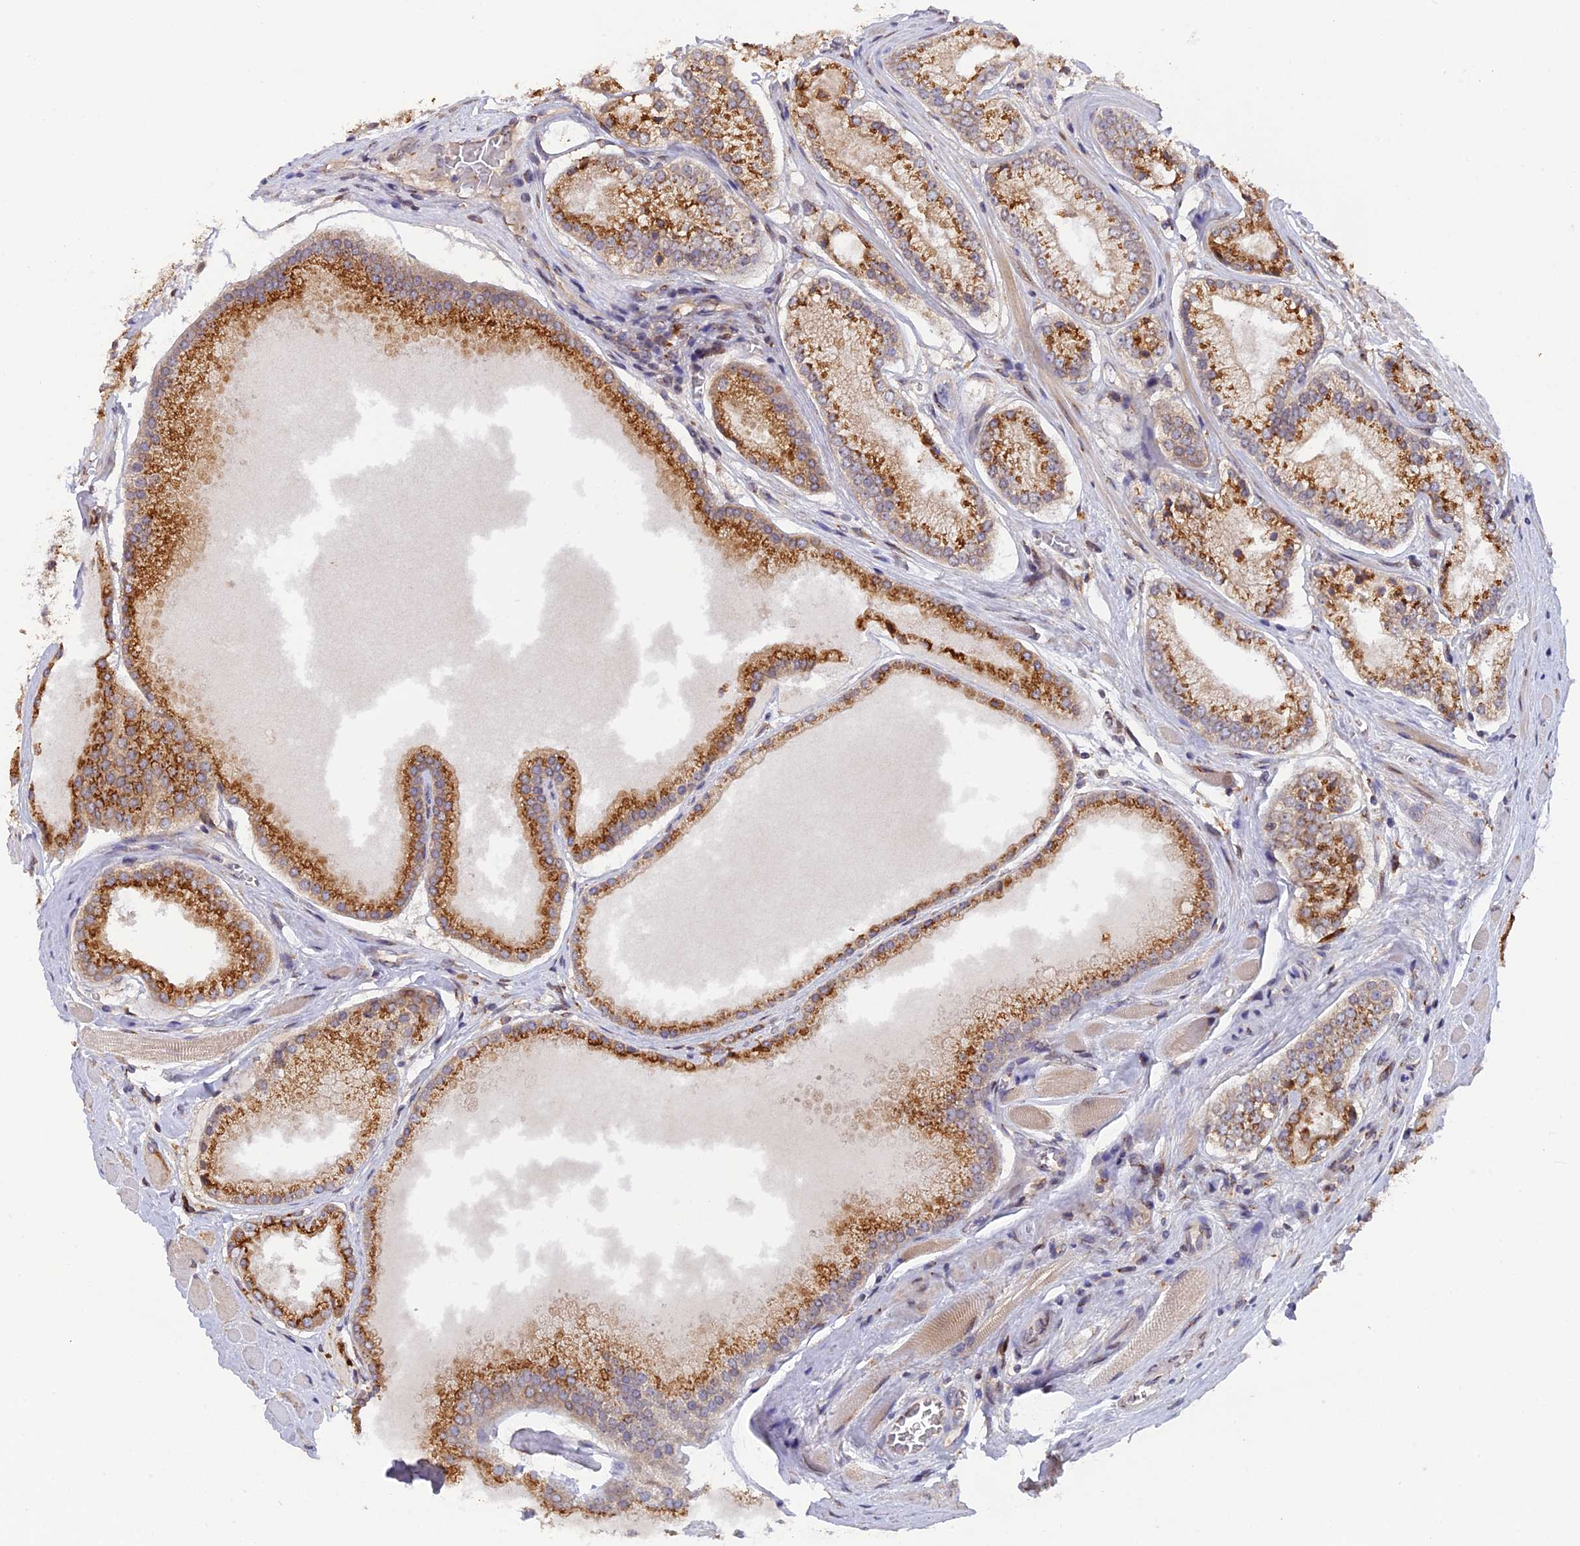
{"staining": {"intensity": "strong", "quantity": ">75%", "location": "cytoplasmic/membranous"}, "tissue": "prostate cancer", "cell_type": "Tumor cells", "image_type": "cancer", "snomed": [{"axis": "morphology", "description": "Adenocarcinoma, High grade"}, {"axis": "topography", "description": "Prostate"}], "caption": "Prostate cancer (adenocarcinoma (high-grade)) tissue exhibits strong cytoplasmic/membranous expression in about >75% of tumor cells", "gene": "SNX17", "patient": {"sex": "male", "age": 67}}